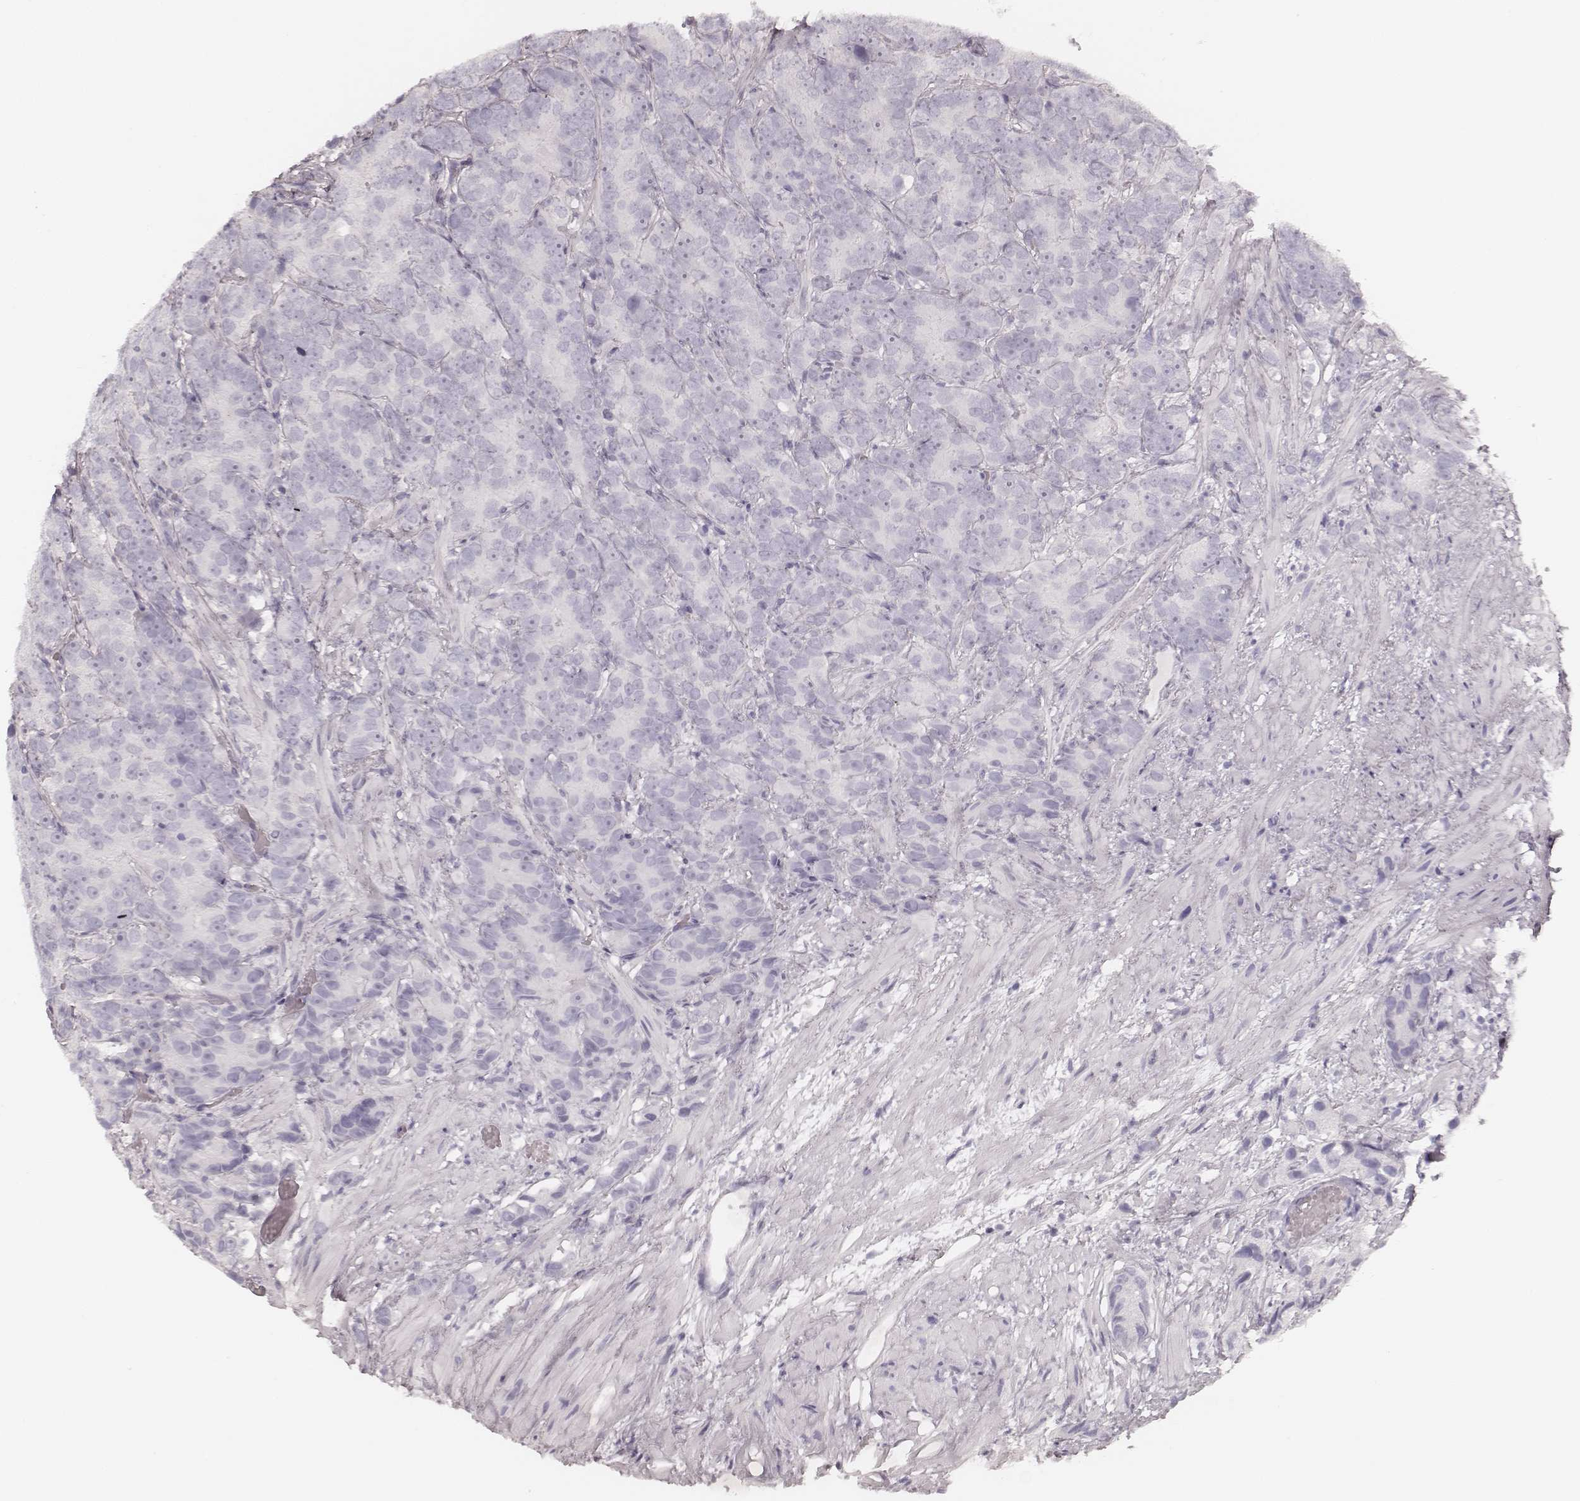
{"staining": {"intensity": "negative", "quantity": "none", "location": "none"}, "tissue": "prostate cancer", "cell_type": "Tumor cells", "image_type": "cancer", "snomed": [{"axis": "morphology", "description": "Adenocarcinoma, High grade"}, {"axis": "topography", "description": "Prostate"}], "caption": "The immunohistochemistry histopathology image has no significant expression in tumor cells of high-grade adenocarcinoma (prostate) tissue. (Stains: DAB (3,3'-diaminobenzidine) immunohistochemistry with hematoxylin counter stain, Microscopy: brightfield microscopy at high magnification).", "gene": "KRT34", "patient": {"sex": "male", "age": 90}}